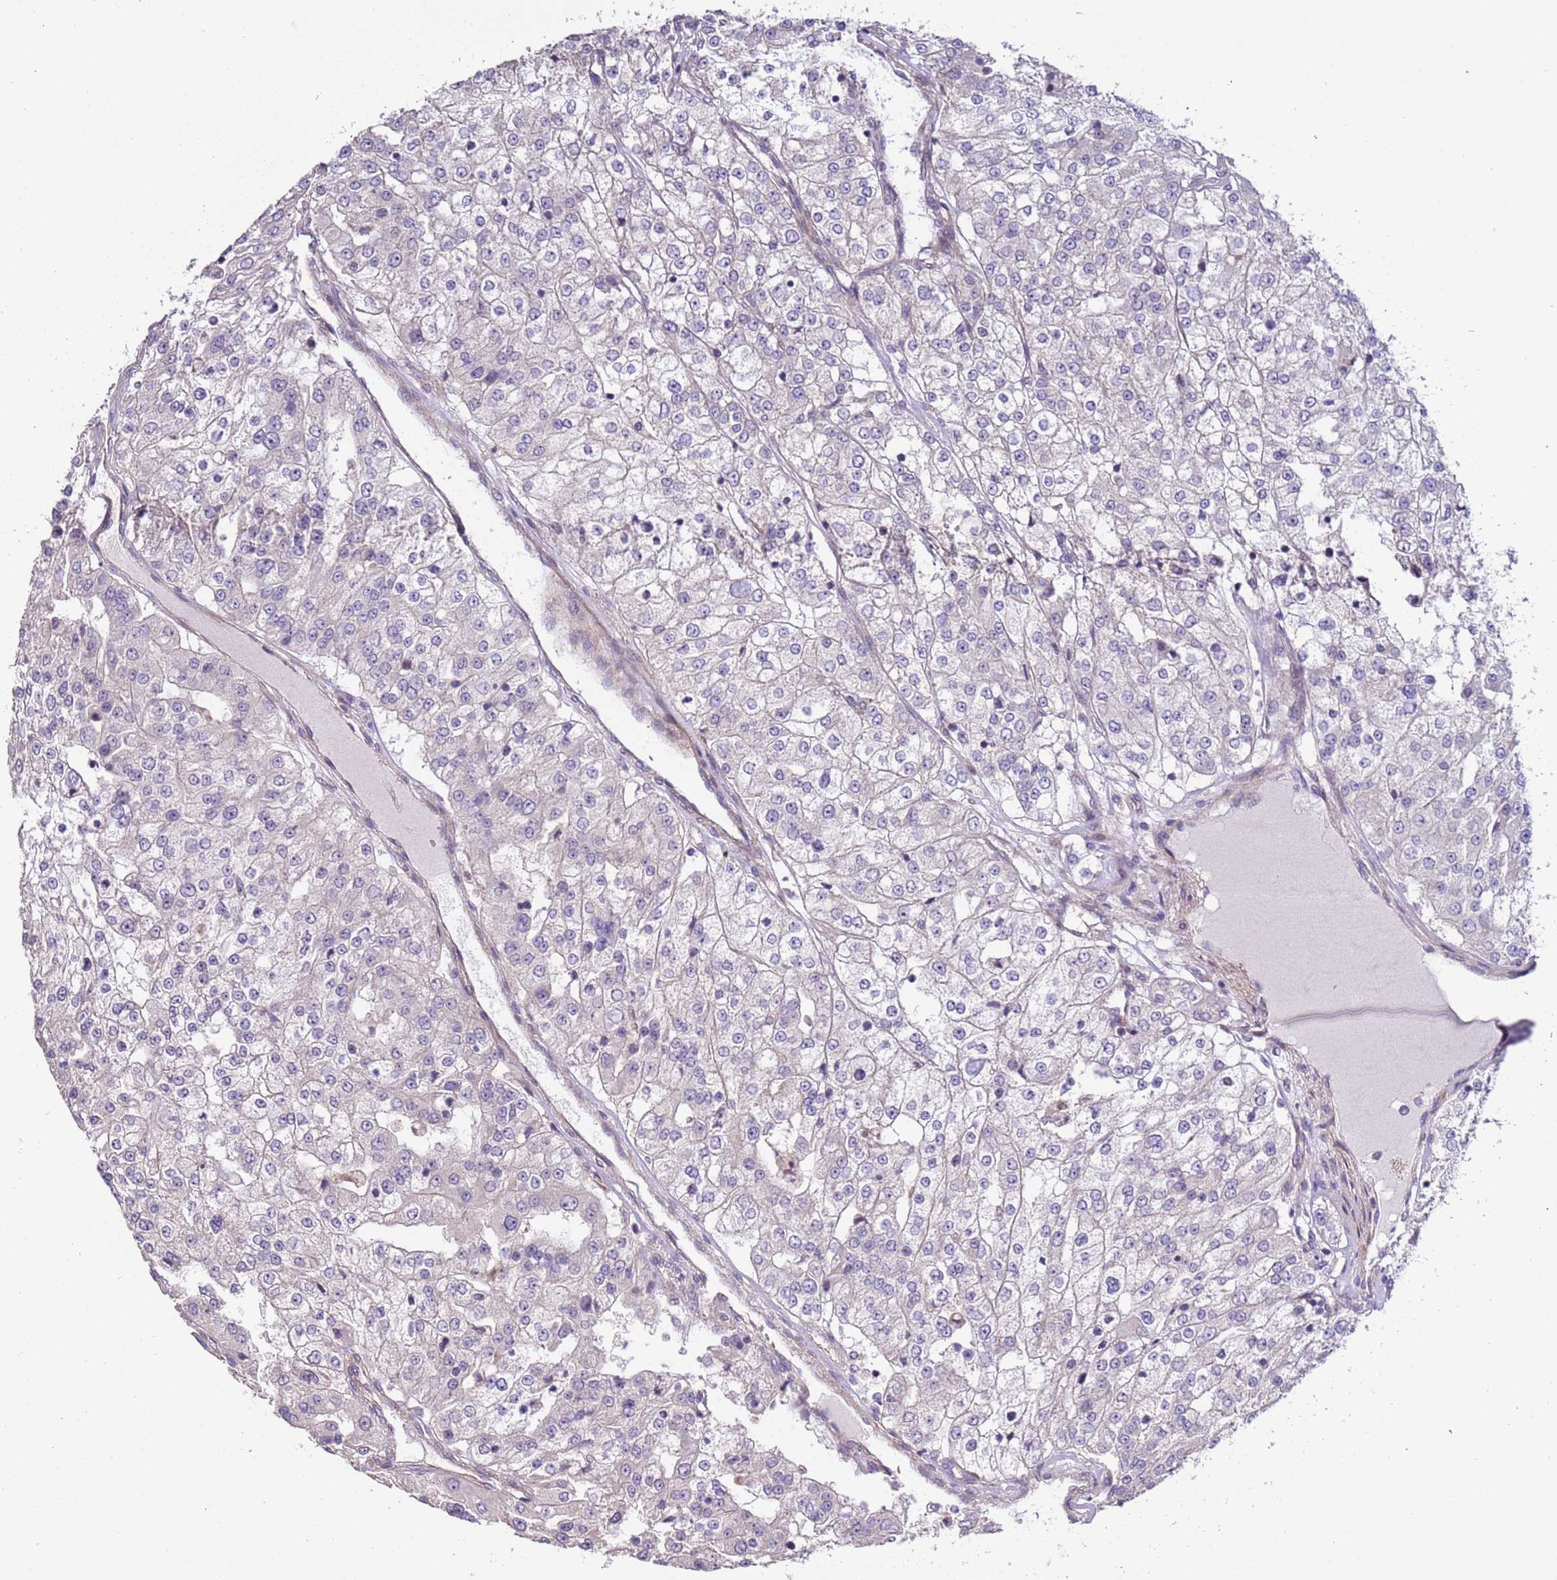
{"staining": {"intensity": "negative", "quantity": "none", "location": "none"}, "tissue": "renal cancer", "cell_type": "Tumor cells", "image_type": "cancer", "snomed": [{"axis": "morphology", "description": "Adenocarcinoma, NOS"}, {"axis": "topography", "description": "Kidney"}], "caption": "Immunohistochemistry photomicrograph of human renal cancer (adenocarcinoma) stained for a protein (brown), which displays no expression in tumor cells.", "gene": "LAMB4", "patient": {"sex": "female", "age": 63}}